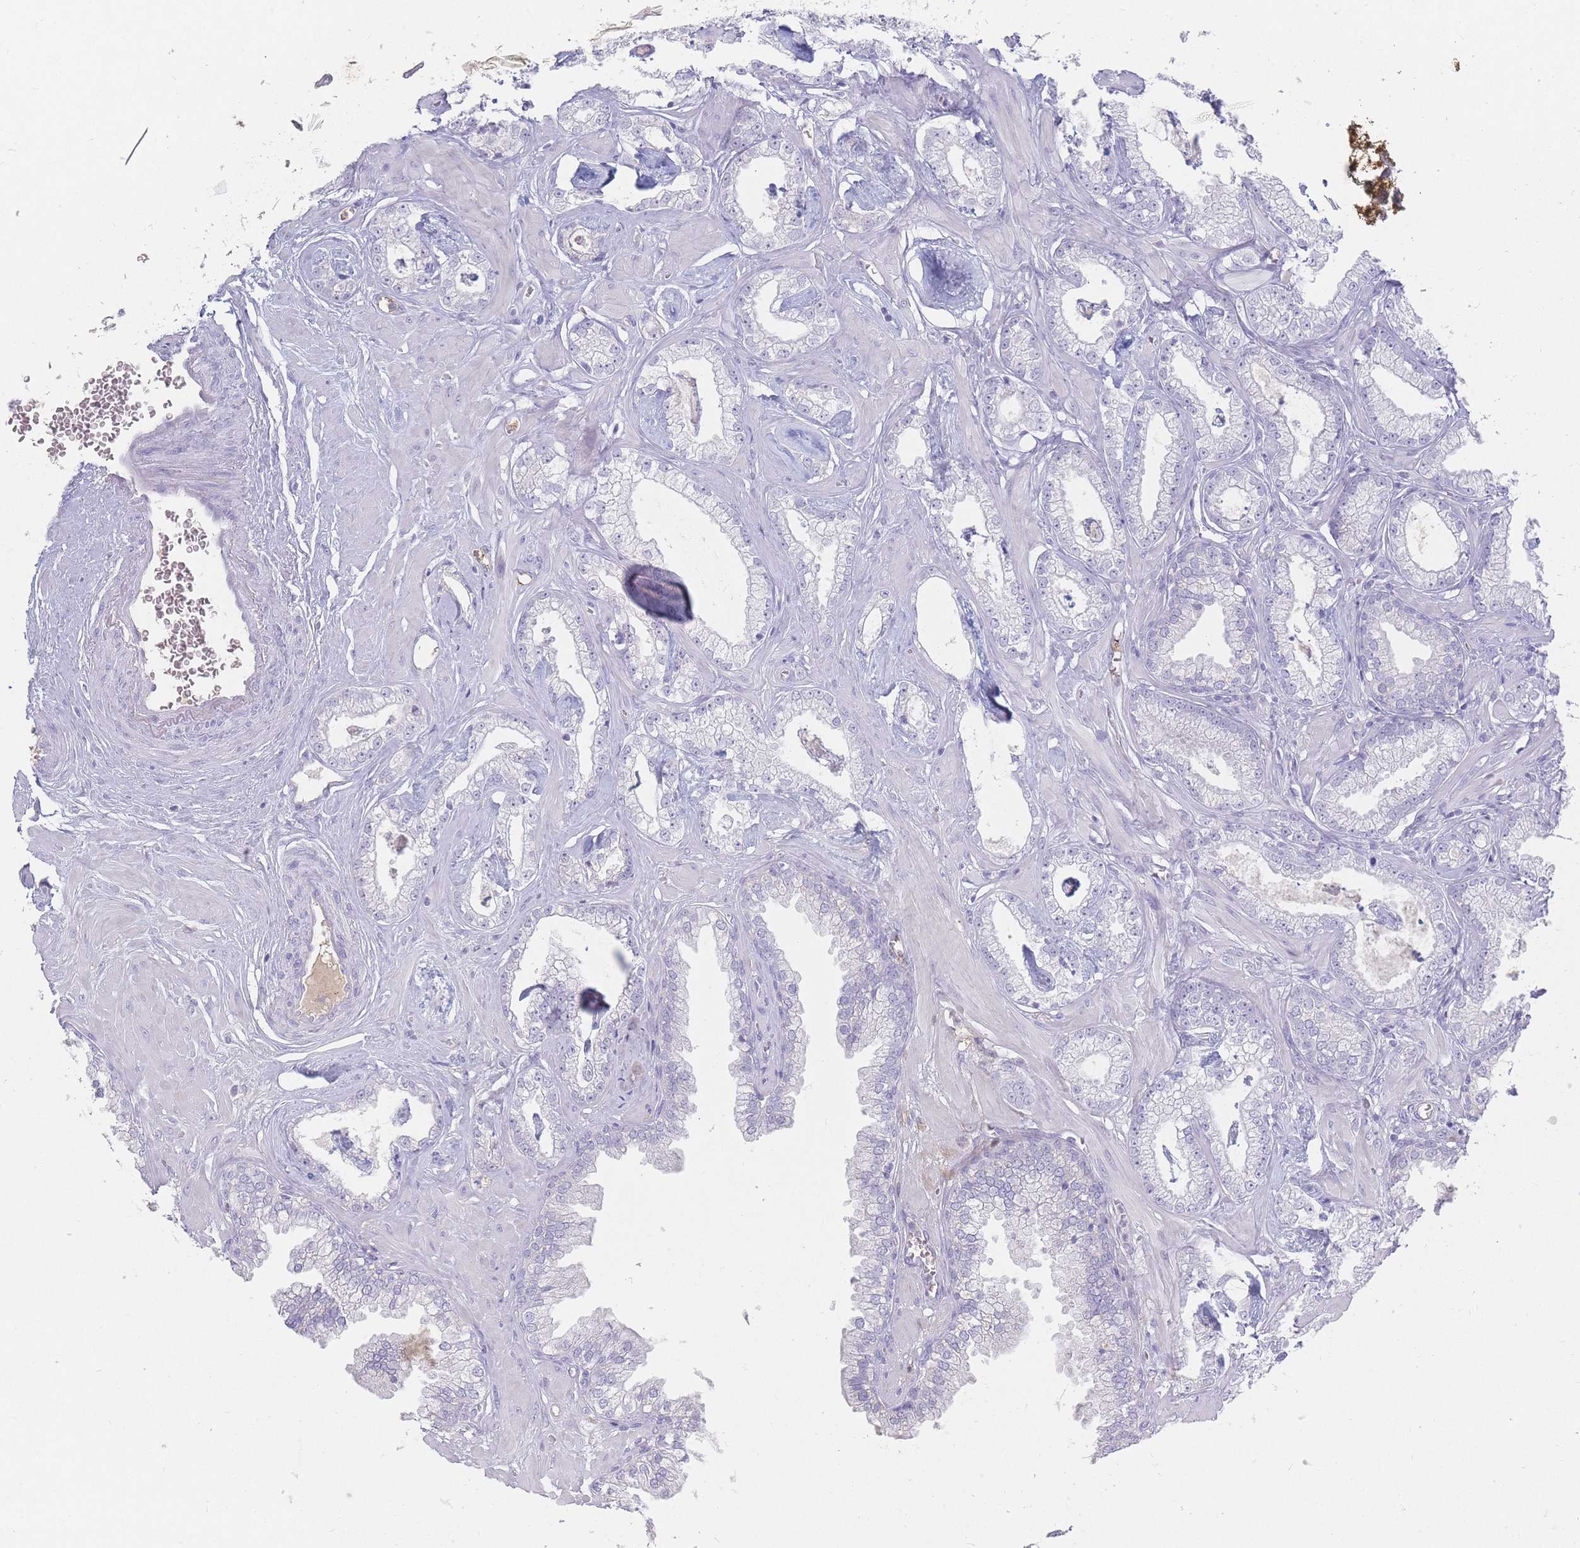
{"staining": {"intensity": "negative", "quantity": "none", "location": "none"}, "tissue": "prostate cancer", "cell_type": "Tumor cells", "image_type": "cancer", "snomed": [{"axis": "morphology", "description": "Adenocarcinoma, Low grade"}, {"axis": "topography", "description": "Prostate"}], "caption": "Photomicrograph shows no protein staining in tumor cells of prostate cancer (low-grade adenocarcinoma) tissue.", "gene": "PRG4", "patient": {"sex": "male", "age": 60}}